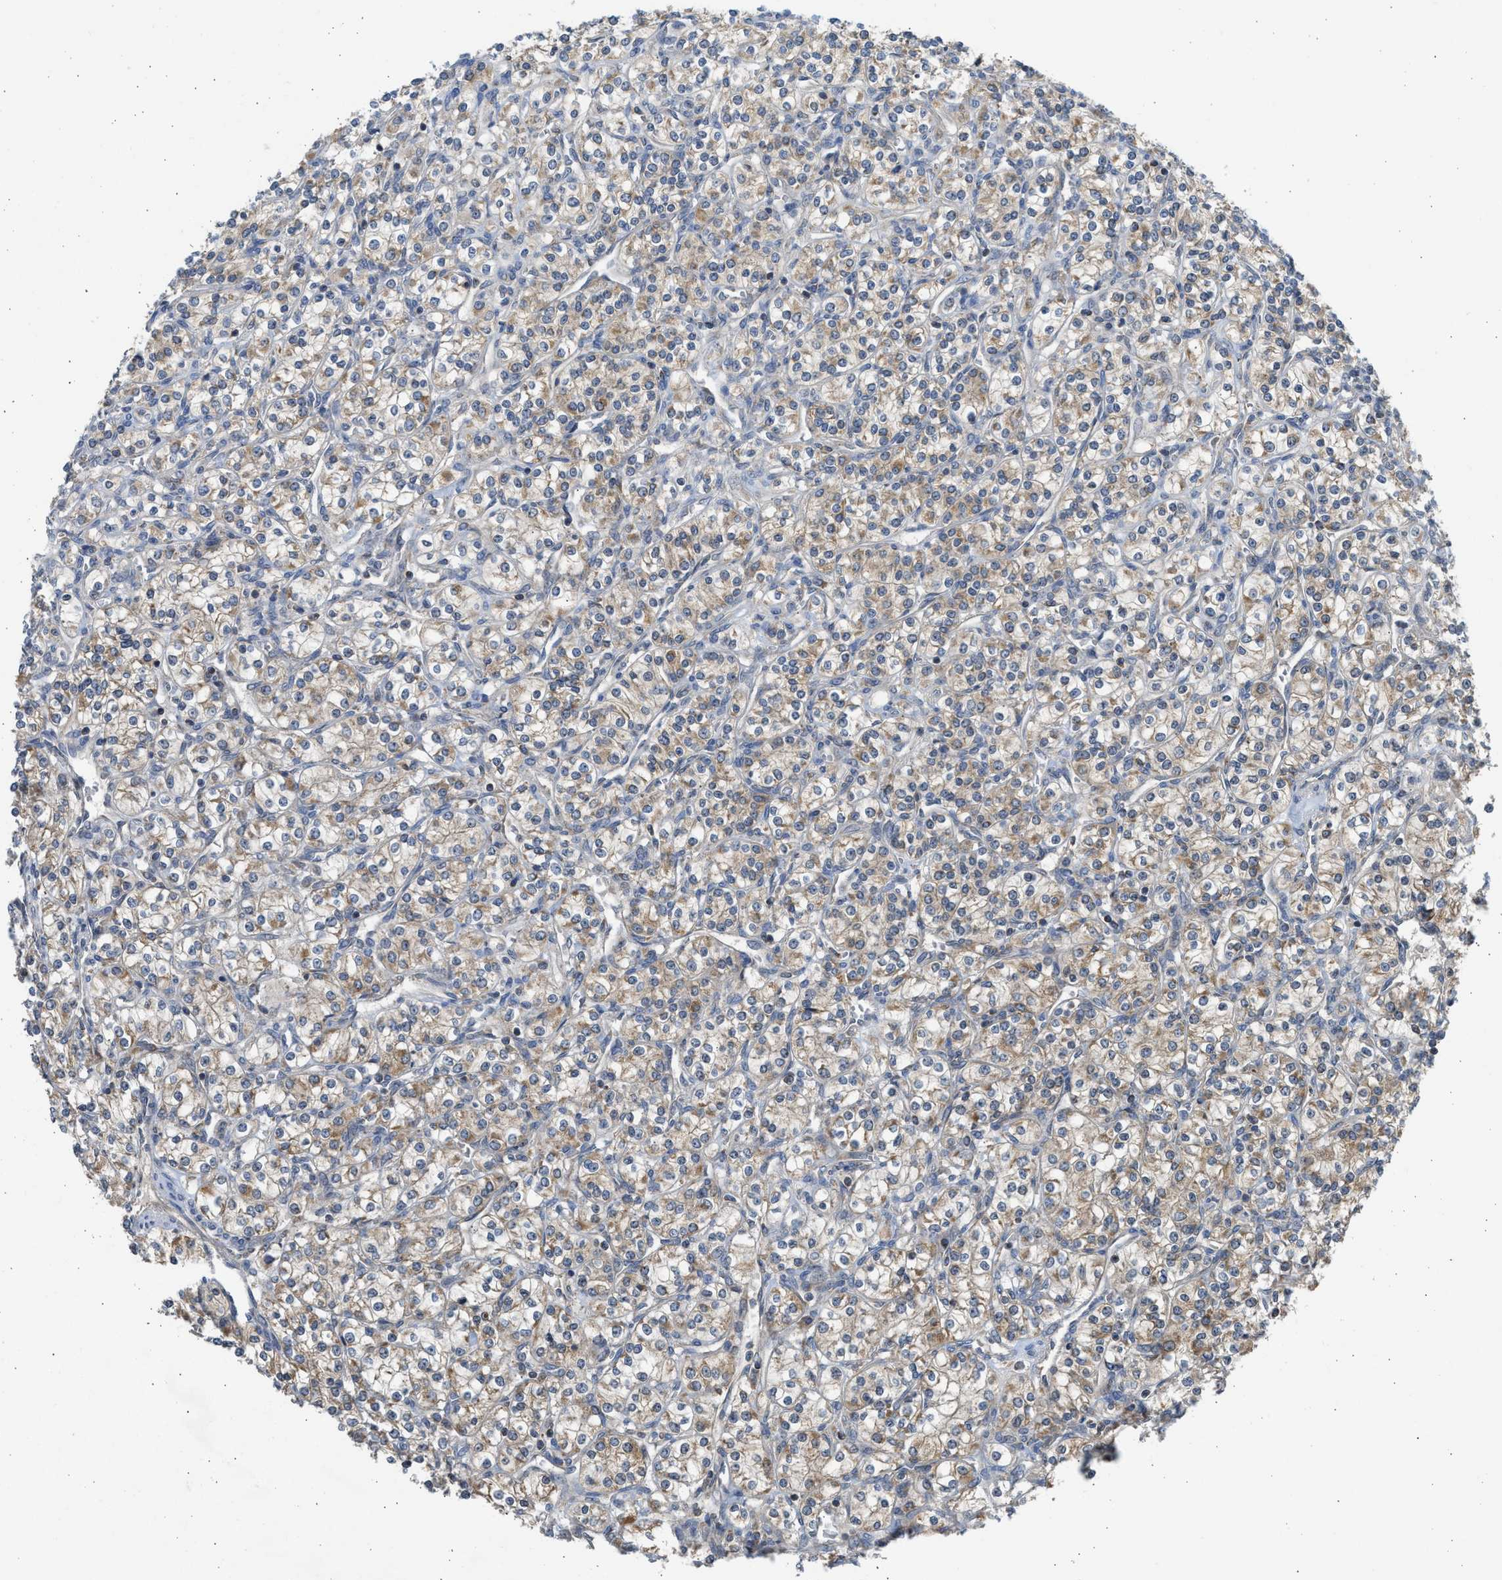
{"staining": {"intensity": "moderate", "quantity": ">75%", "location": "cytoplasmic/membranous"}, "tissue": "renal cancer", "cell_type": "Tumor cells", "image_type": "cancer", "snomed": [{"axis": "morphology", "description": "Adenocarcinoma, NOS"}, {"axis": "topography", "description": "Kidney"}], "caption": "An image showing moderate cytoplasmic/membranous expression in approximately >75% of tumor cells in adenocarcinoma (renal), as visualized by brown immunohistochemical staining.", "gene": "CYP1A1", "patient": {"sex": "male", "age": 77}}